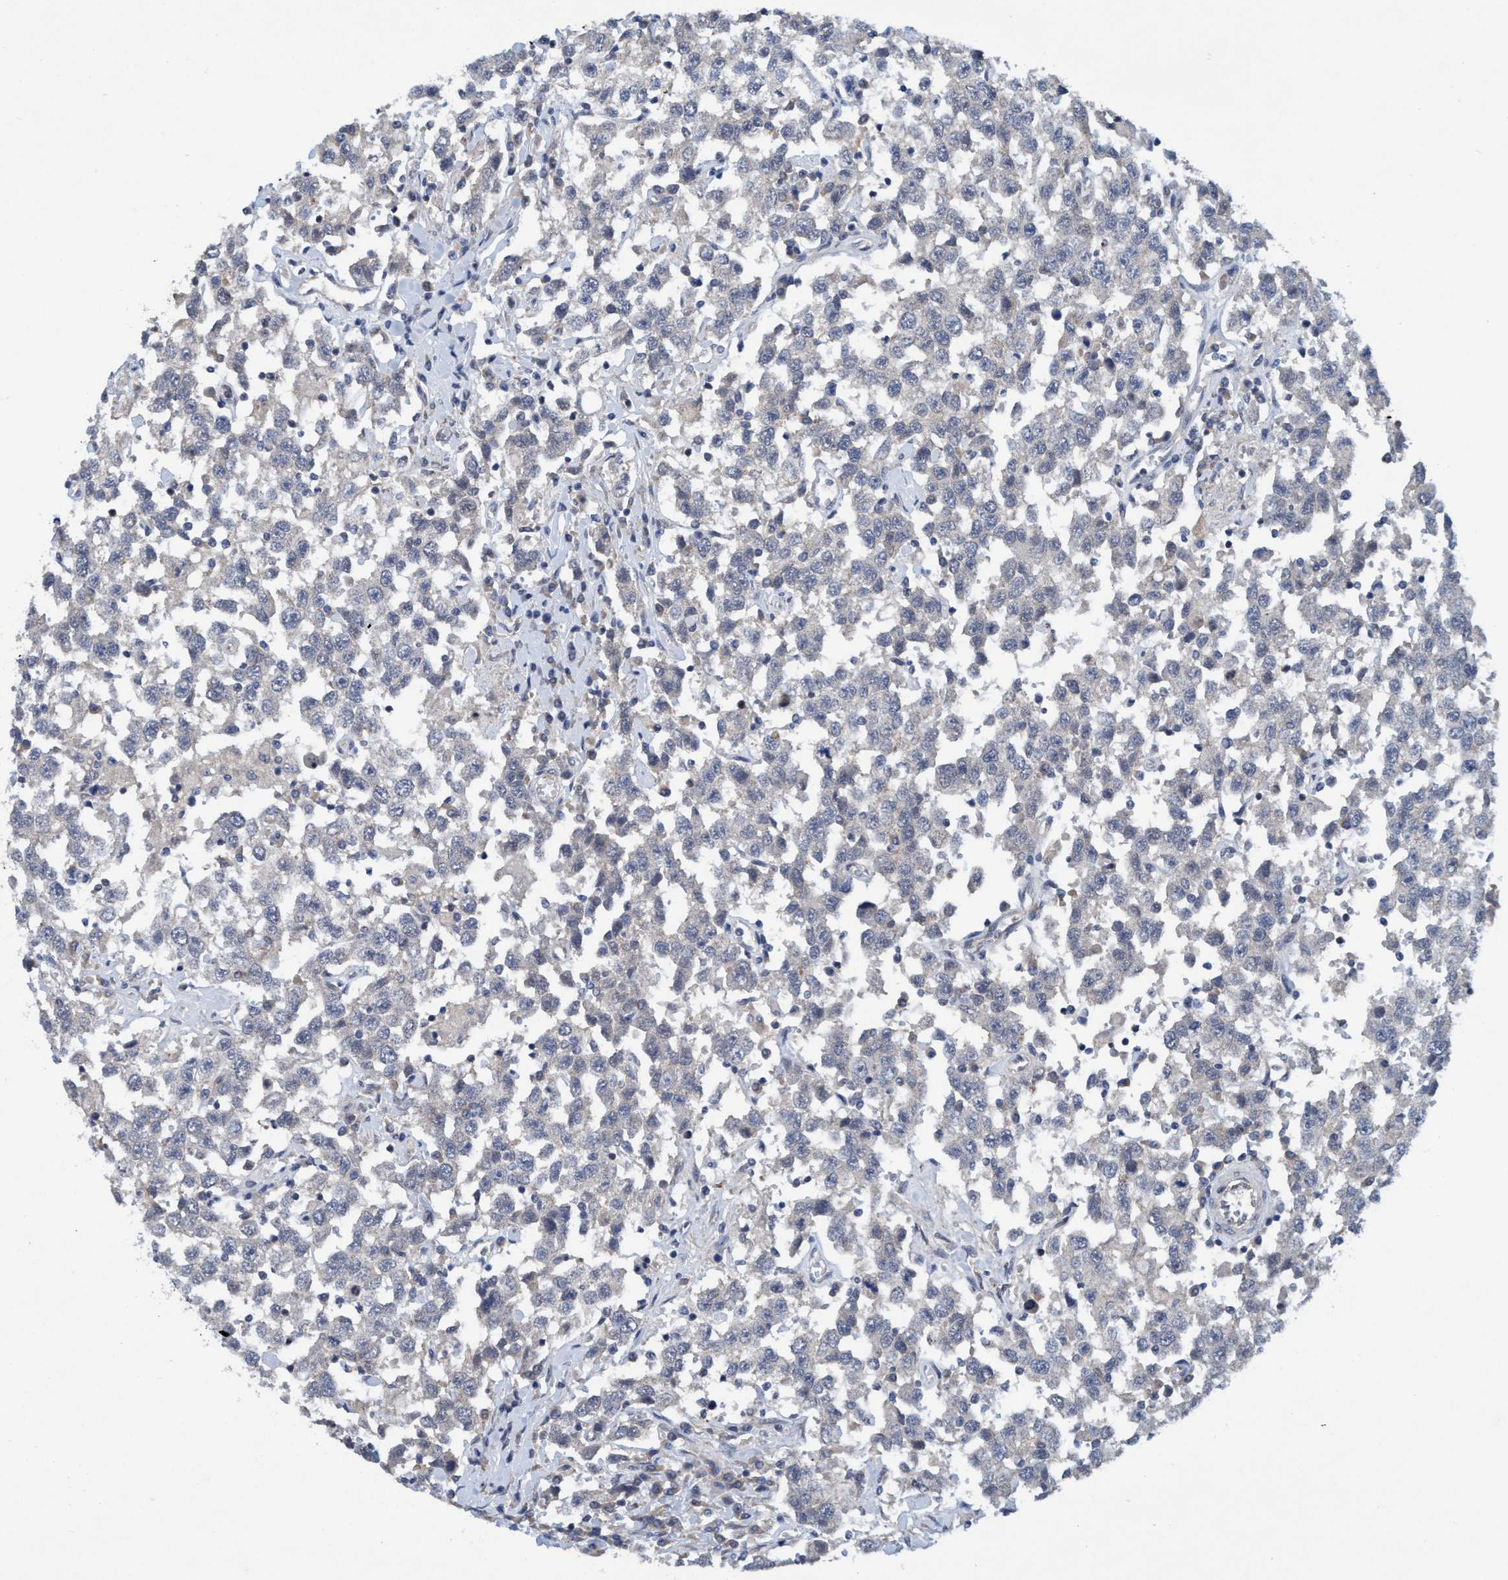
{"staining": {"intensity": "negative", "quantity": "none", "location": "none"}, "tissue": "testis cancer", "cell_type": "Tumor cells", "image_type": "cancer", "snomed": [{"axis": "morphology", "description": "Seminoma, NOS"}, {"axis": "topography", "description": "Testis"}], "caption": "This is an immunohistochemistry (IHC) photomicrograph of testis cancer. There is no positivity in tumor cells.", "gene": "TRIM65", "patient": {"sex": "male", "age": 41}}